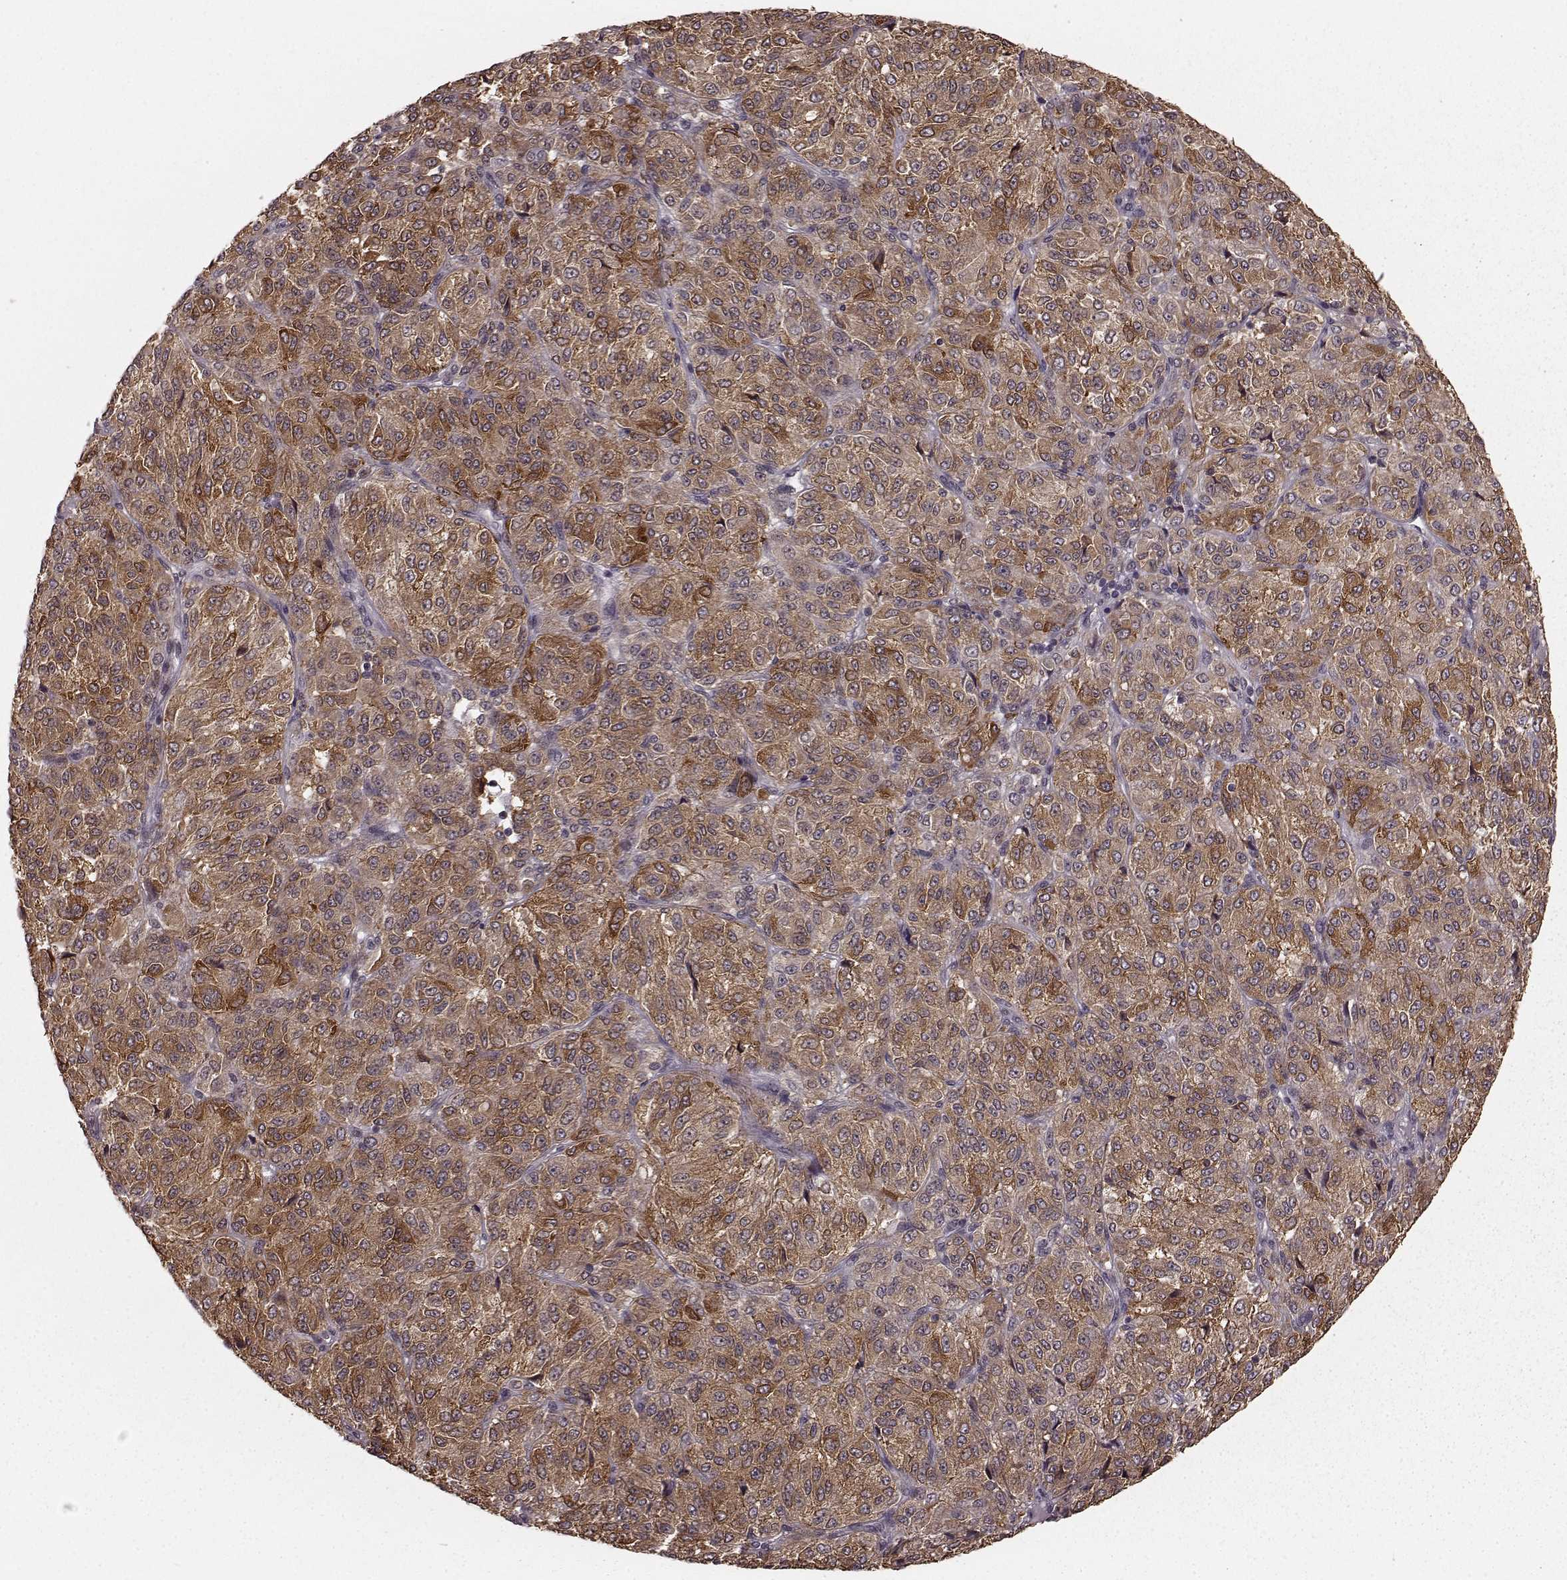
{"staining": {"intensity": "moderate", "quantity": ">75%", "location": "cytoplasmic/membranous"}, "tissue": "melanoma", "cell_type": "Tumor cells", "image_type": "cancer", "snomed": [{"axis": "morphology", "description": "Malignant melanoma, Metastatic site"}, {"axis": "topography", "description": "Brain"}], "caption": "Protein expression by immunohistochemistry displays moderate cytoplasmic/membranous expression in about >75% of tumor cells in malignant melanoma (metastatic site).", "gene": "PLCB4", "patient": {"sex": "female", "age": 56}}